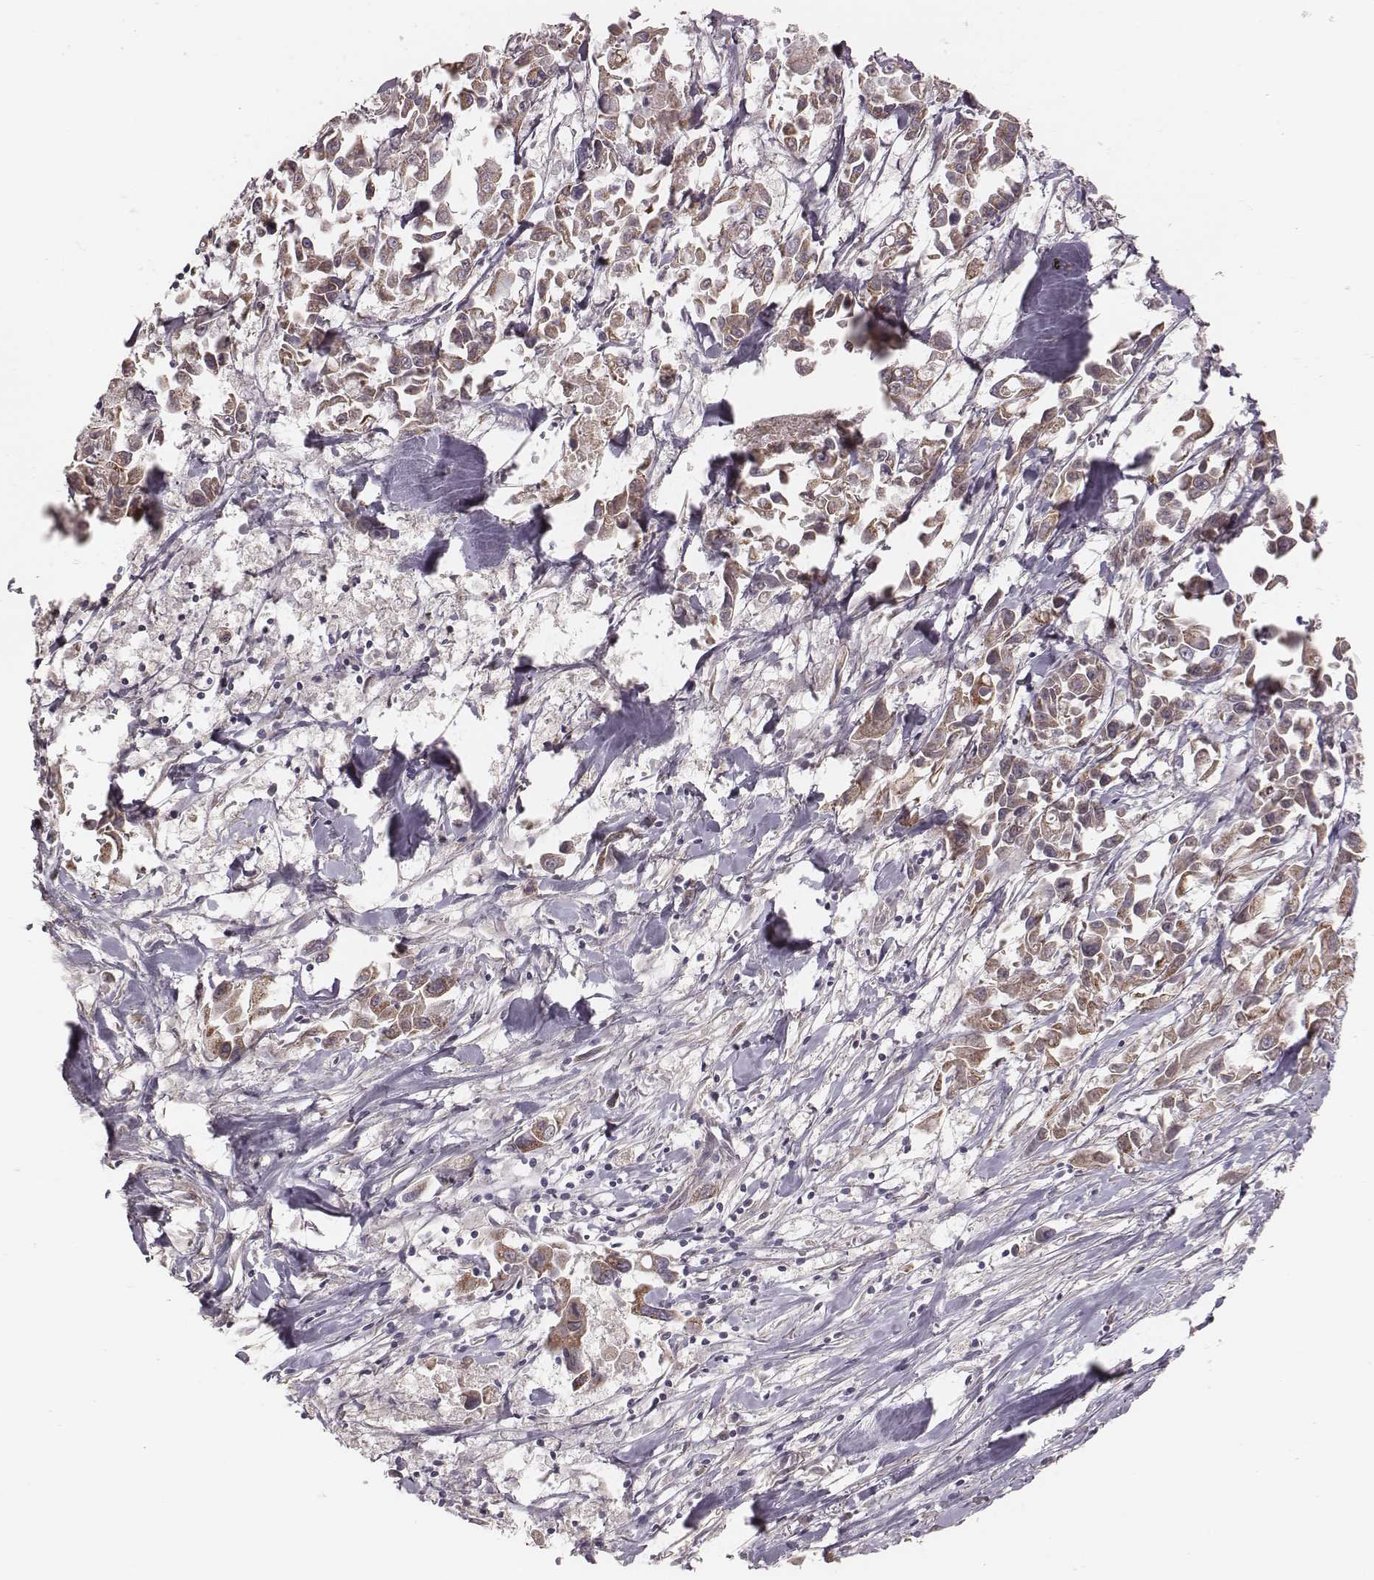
{"staining": {"intensity": "moderate", "quantity": ">75%", "location": "cytoplasmic/membranous"}, "tissue": "pancreatic cancer", "cell_type": "Tumor cells", "image_type": "cancer", "snomed": [{"axis": "morphology", "description": "Adenocarcinoma, NOS"}, {"axis": "topography", "description": "Pancreas"}], "caption": "An image of pancreatic cancer (adenocarcinoma) stained for a protein demonstrates moderate cytoplasmic/membranous brown staining in tumor cells.", "gene": "MRPS27", "patient": {"sex": "female", "age": 83}}